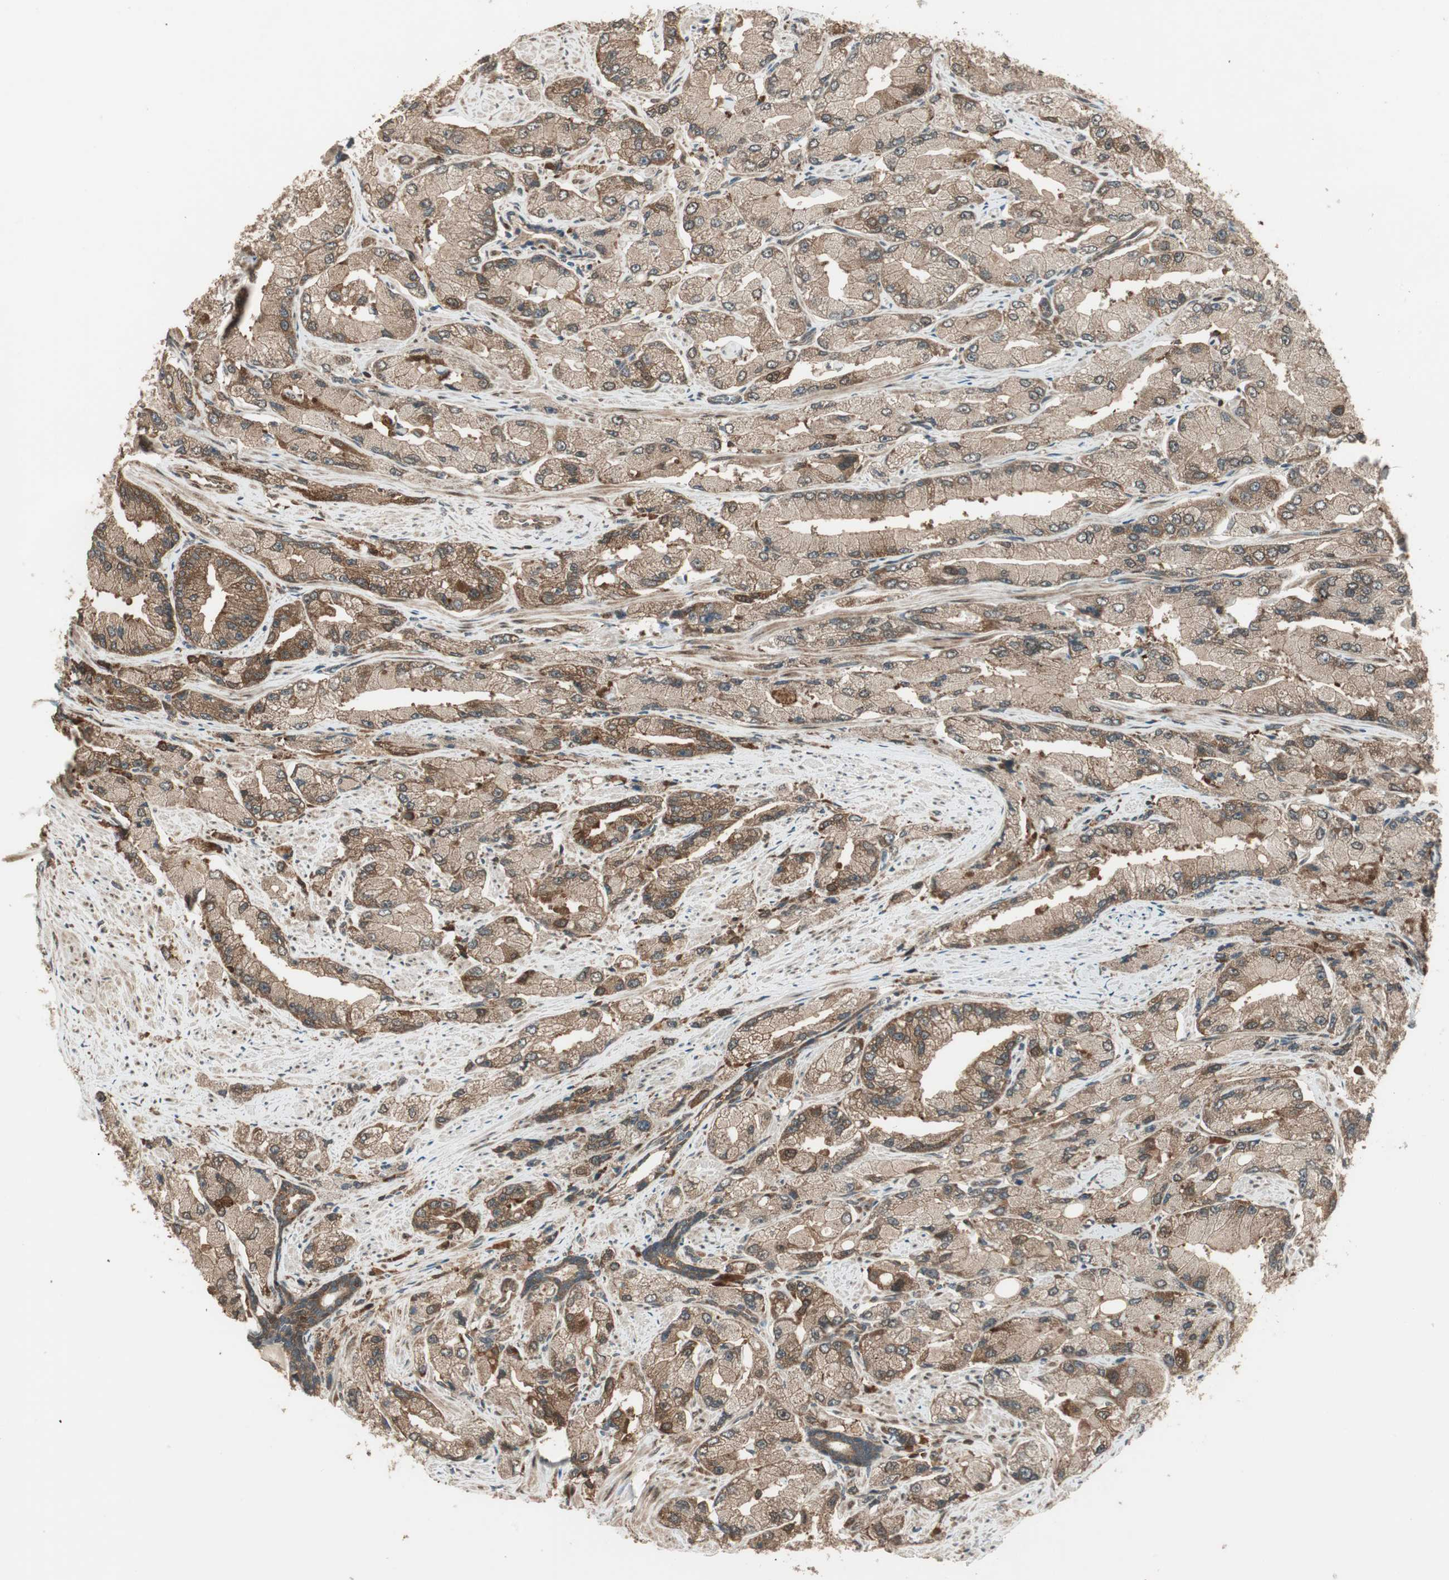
{"staining": {"intensity": "moderate", "quantity": ">75%", "location": "cytoplasmic/membranous"}, "tissue": "prostate cancer", "cell_type": "Tumor cells", "image_type": "cancer", "snomed": [{"axis": "morphology", "description": "Adenocarcinoma, High grade"}, {"axis": "topography", "description": "Prostate"}], "caption": "Protein staining by immunohistochemistry (IHC) demonstrates moderate cytoplasmic/membranous staining in about >75% of tumor cells in prostate cancer.", "gene": "CNOT4", "patient": {"sex": "male", "age": 58}}